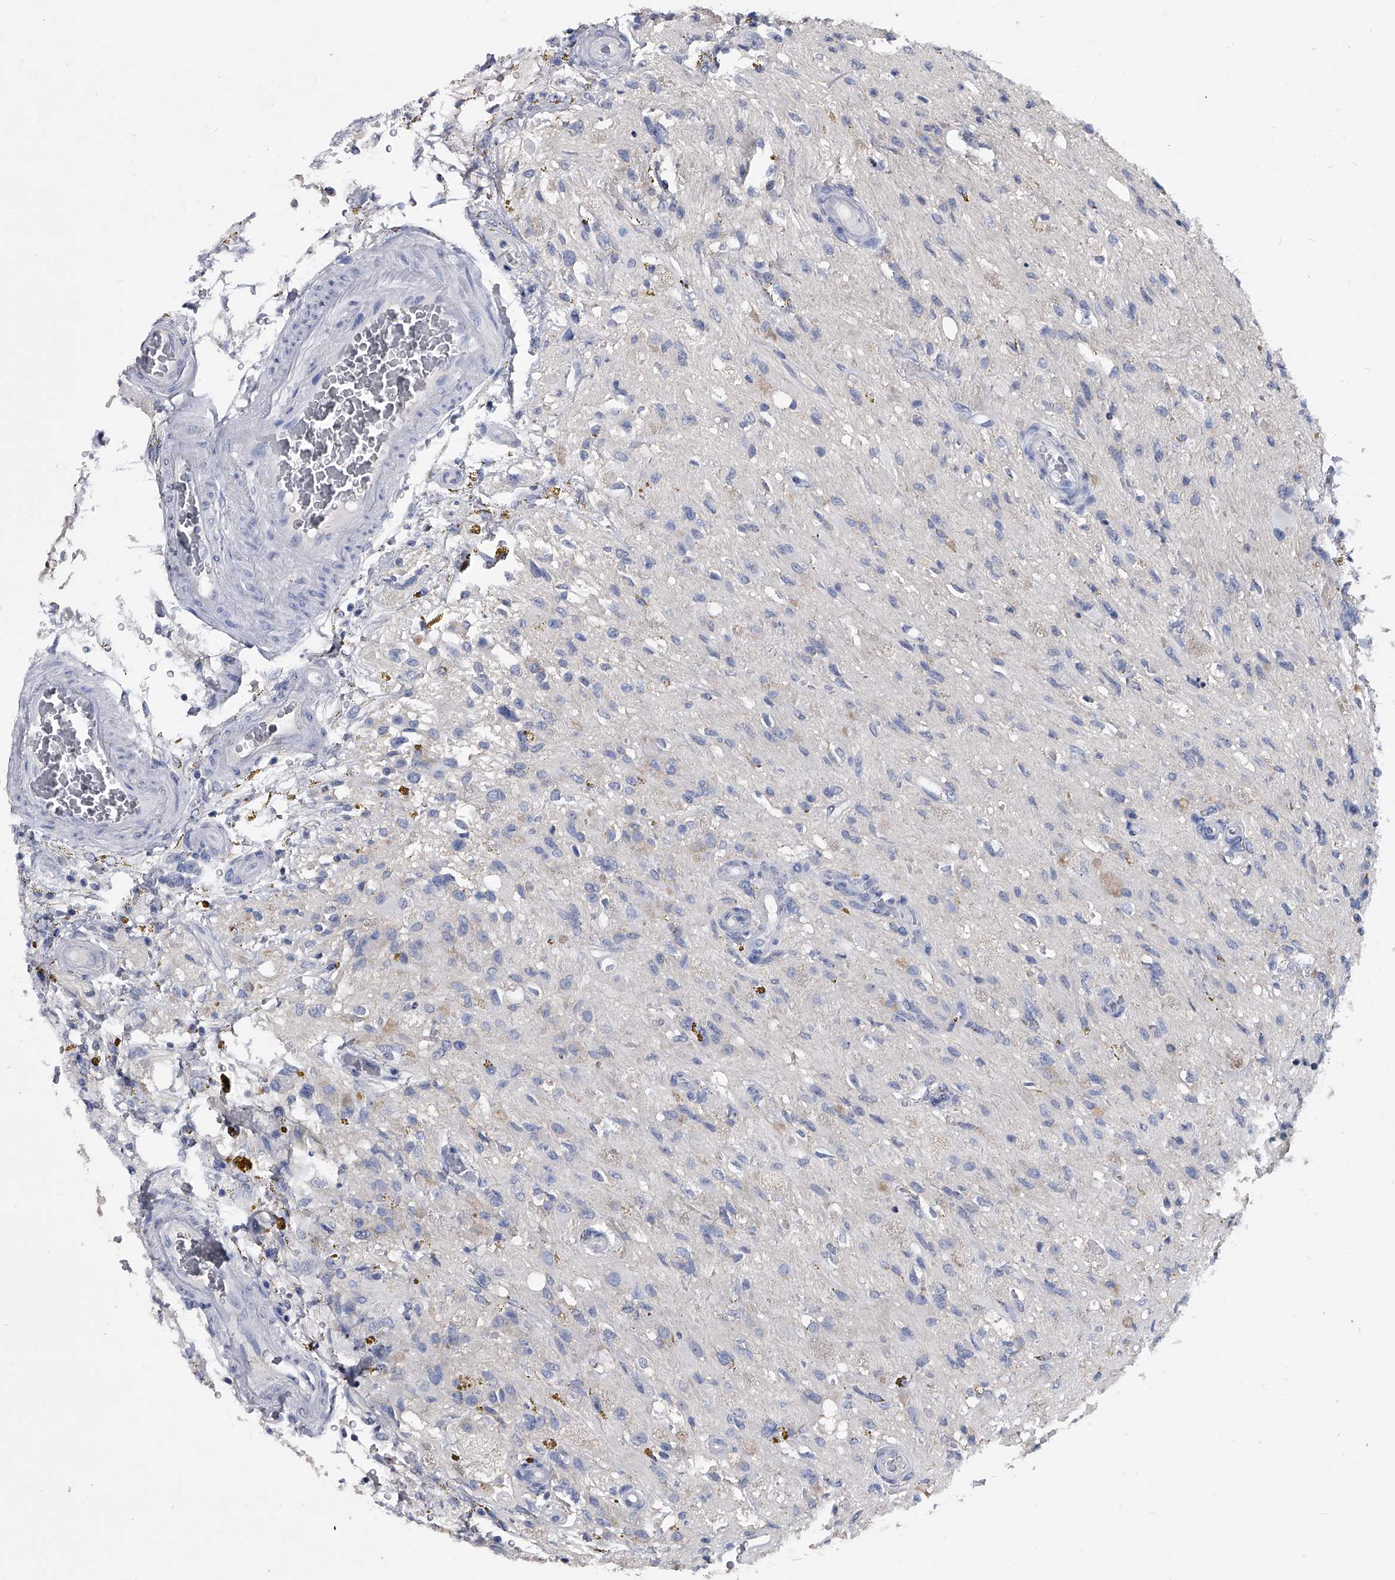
{"staining": {"intensity": "negative", "quantity": "none", "location": "none"}, "tissue": "glioma", "cell_type": "Tumor cells", "image_type": "cancer", "snomed": [{"axis": "morphology", "description": "Glioma, malignant, High grade"}, {"axis": "topography", "description": "Brain"}], "caption": "A photomicrograph of malignant high-grade glioma stained for a protein exhibits no brown staining in tumor cells.", "gene": "BCAS1", "patient": {"sex": "male", "age": 33}}